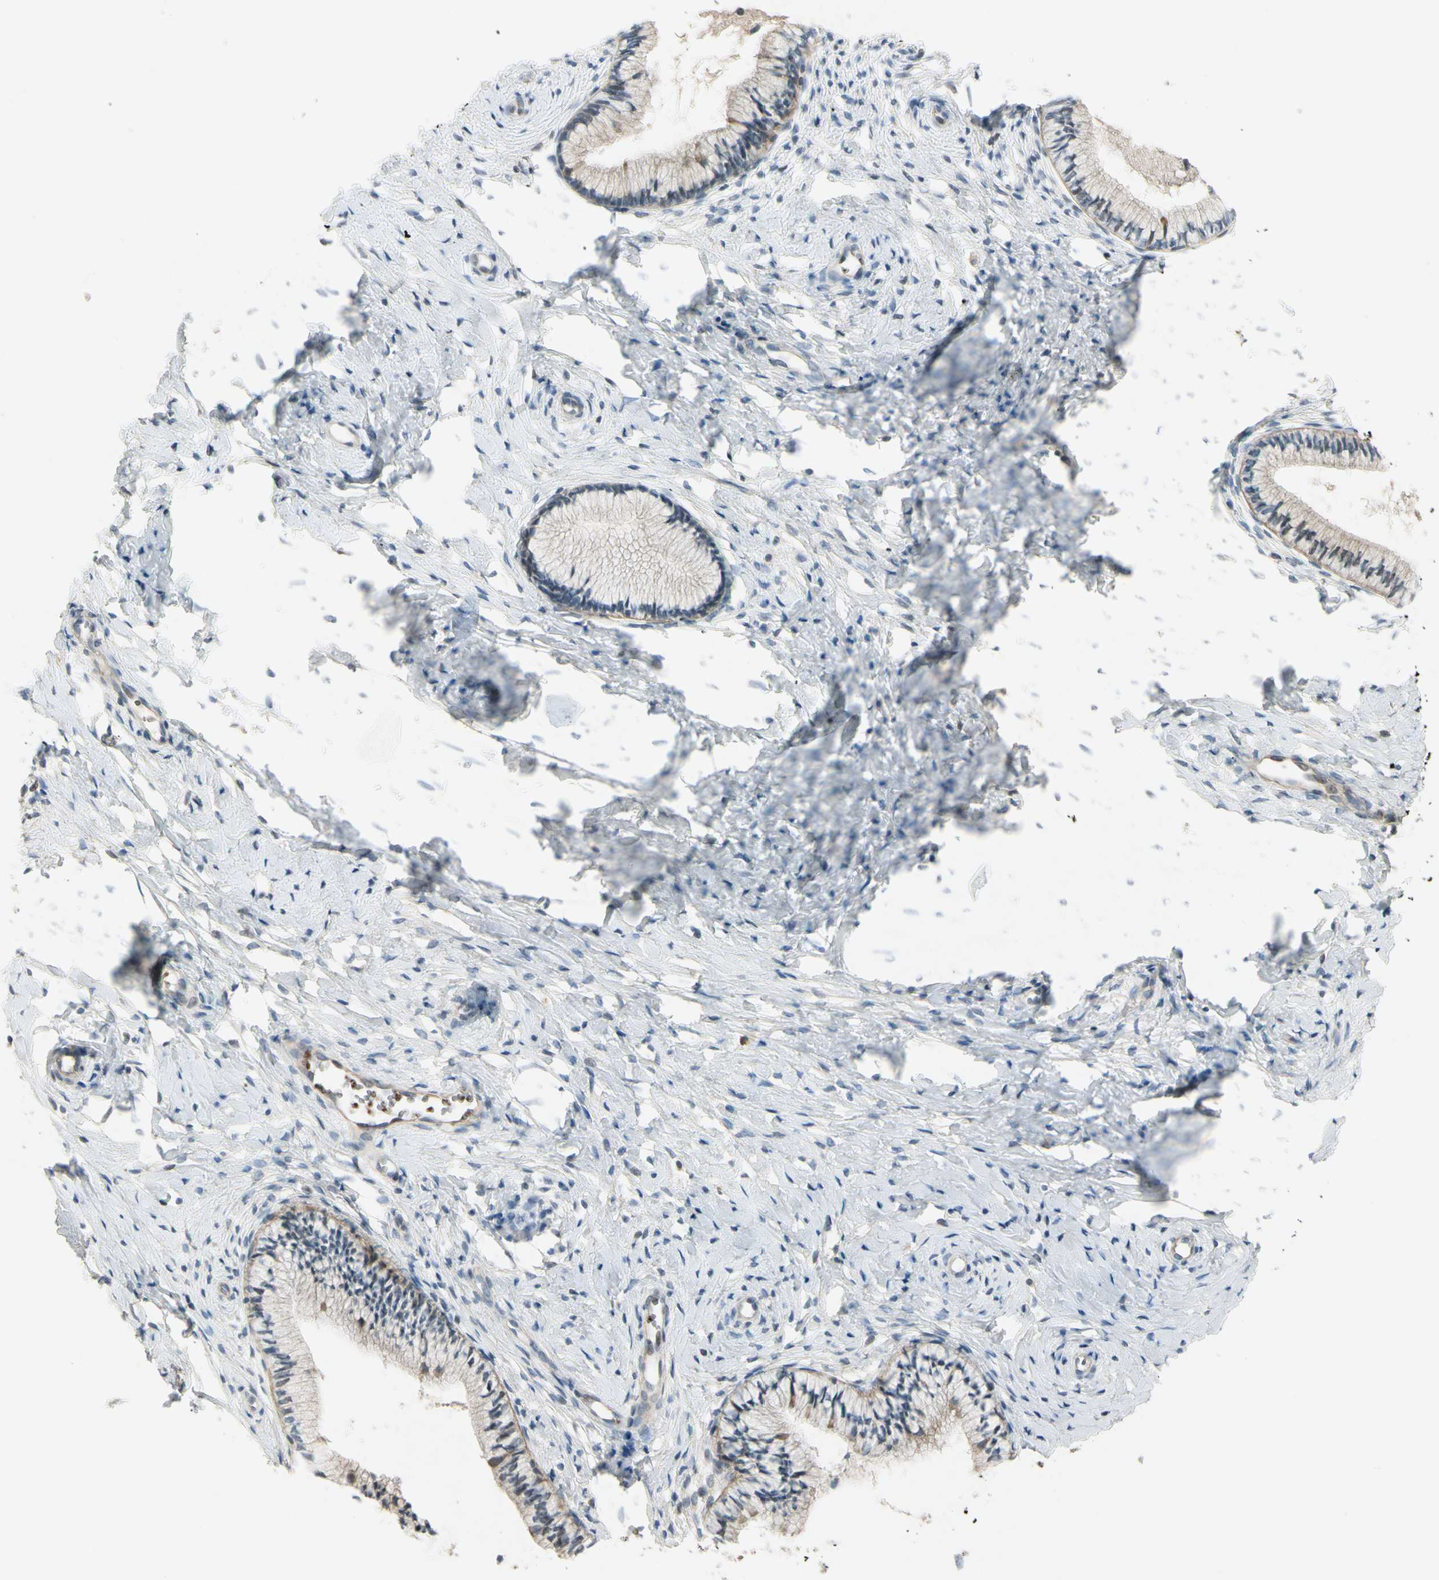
{"staining": {"intensity": "moderate", "quantity": ">75%", "location": "cytoplasmic/membranous"}, "tissue": "cervix", "cell_type": "Glandular cells", "image_type": "normal", "snomed": [{"axis": "morphology", "description": "Normal tissue, NOS"}, {"axis": "topography", "description": "Cervix"}], "caption": "The photomicrograph shows staining of normal cervix, revealing moderate cytoplasmic/membranous protein staining (brown color) within glandular cells.", "gene": "PPP3CB", "patient": {"sex": "female", "age": 46}}